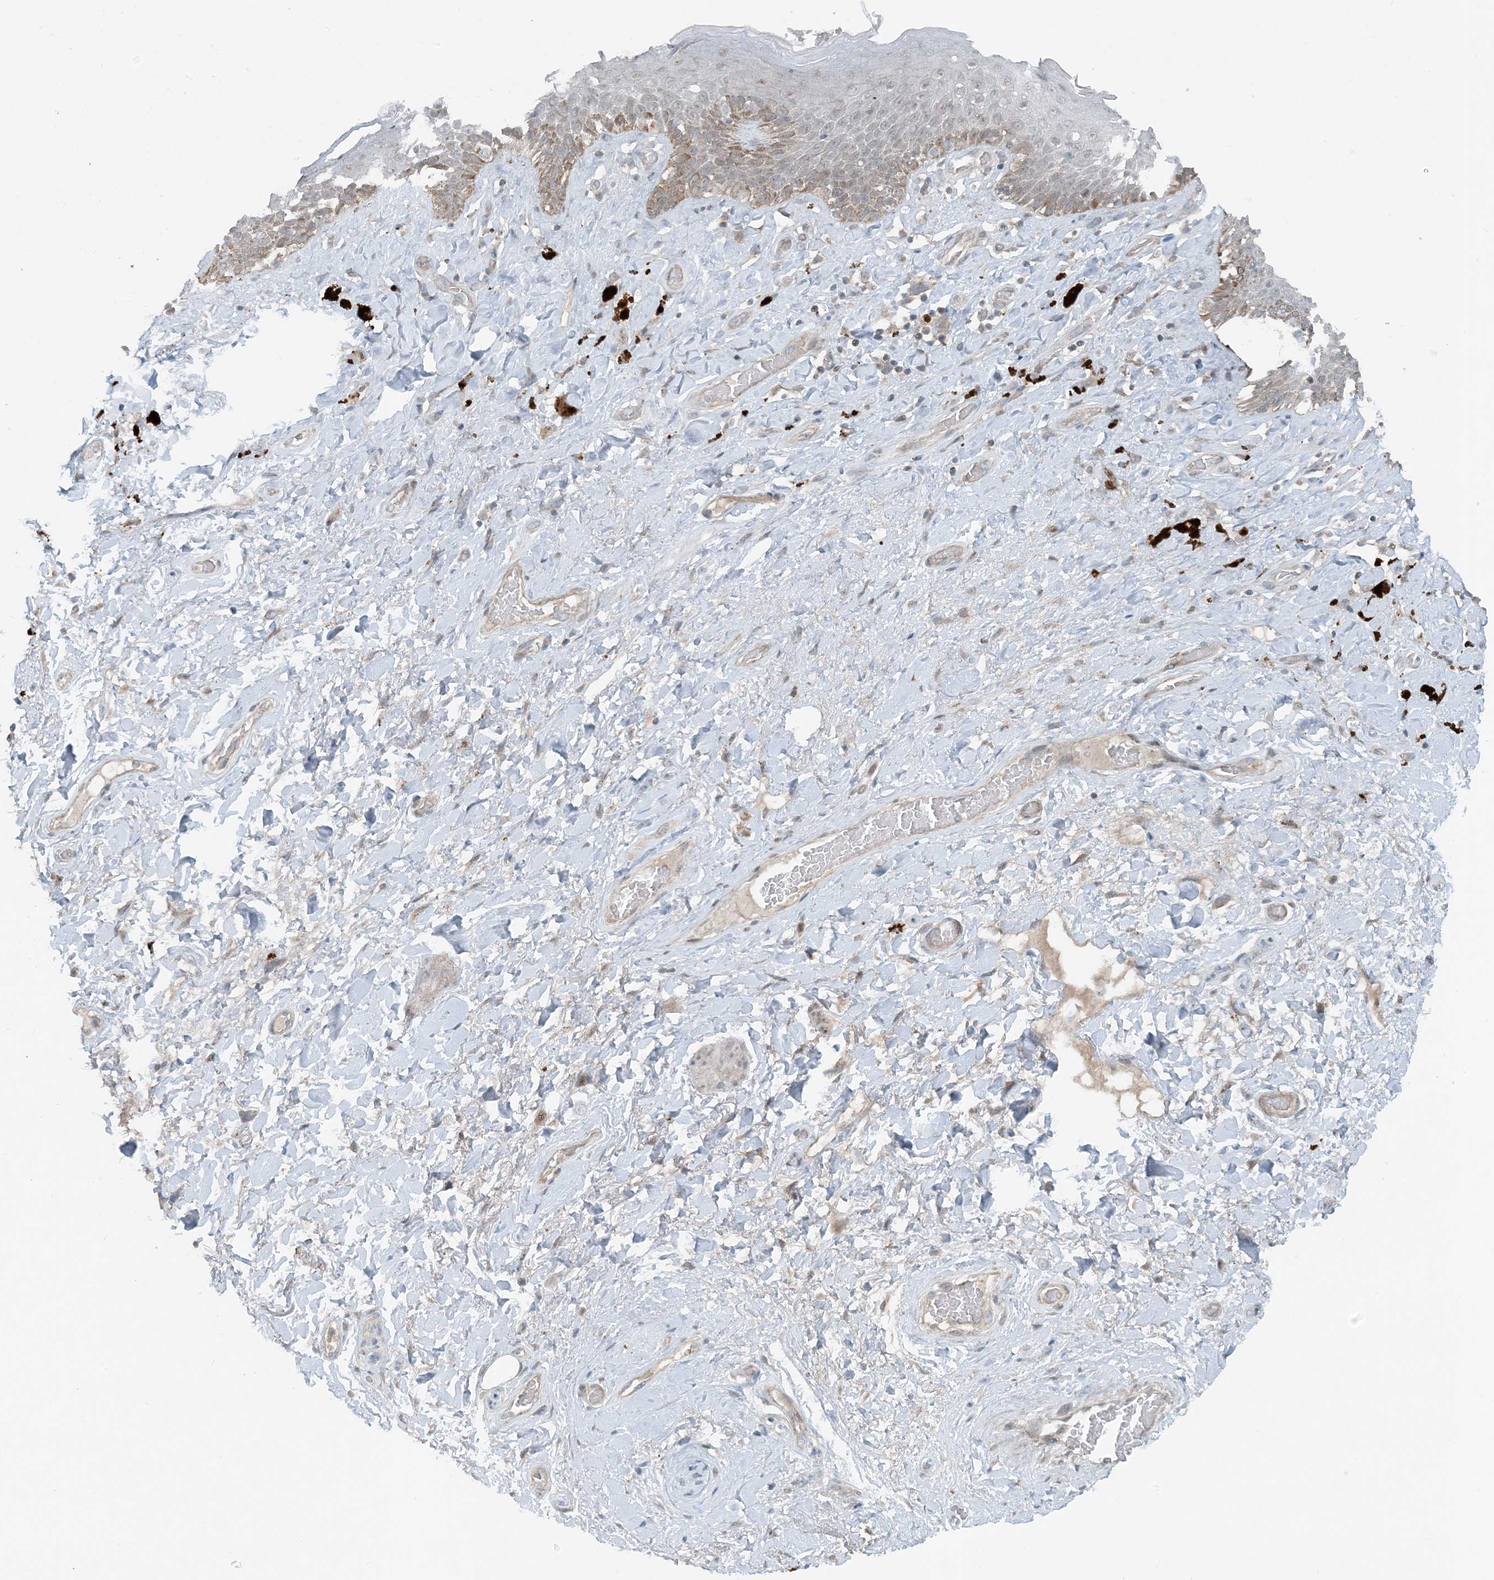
{"staining": {"intensity": "moderate", "quantity": "25%-75%", "location": "cytoplasmic/membranous,nuclear"}, "tissue": "skin", "cell_type": "Epidermal cells", "image_type": "normal", "snomed": [{"axis": "morphology", "description": "Normal tissue, NOS"}, {"axis": "topography", "description": "Anal"}], "caption": "A medium amount of moderate cytoplasmic/membranous,nuclear positivity is identified in about 25%-75% of epidermal cells in benign skin. (DAB IHC, brown staining for protein, blue staining for nuclei).", "gene": "MITD1", "patient": {"sex": "female", "age": 78}}